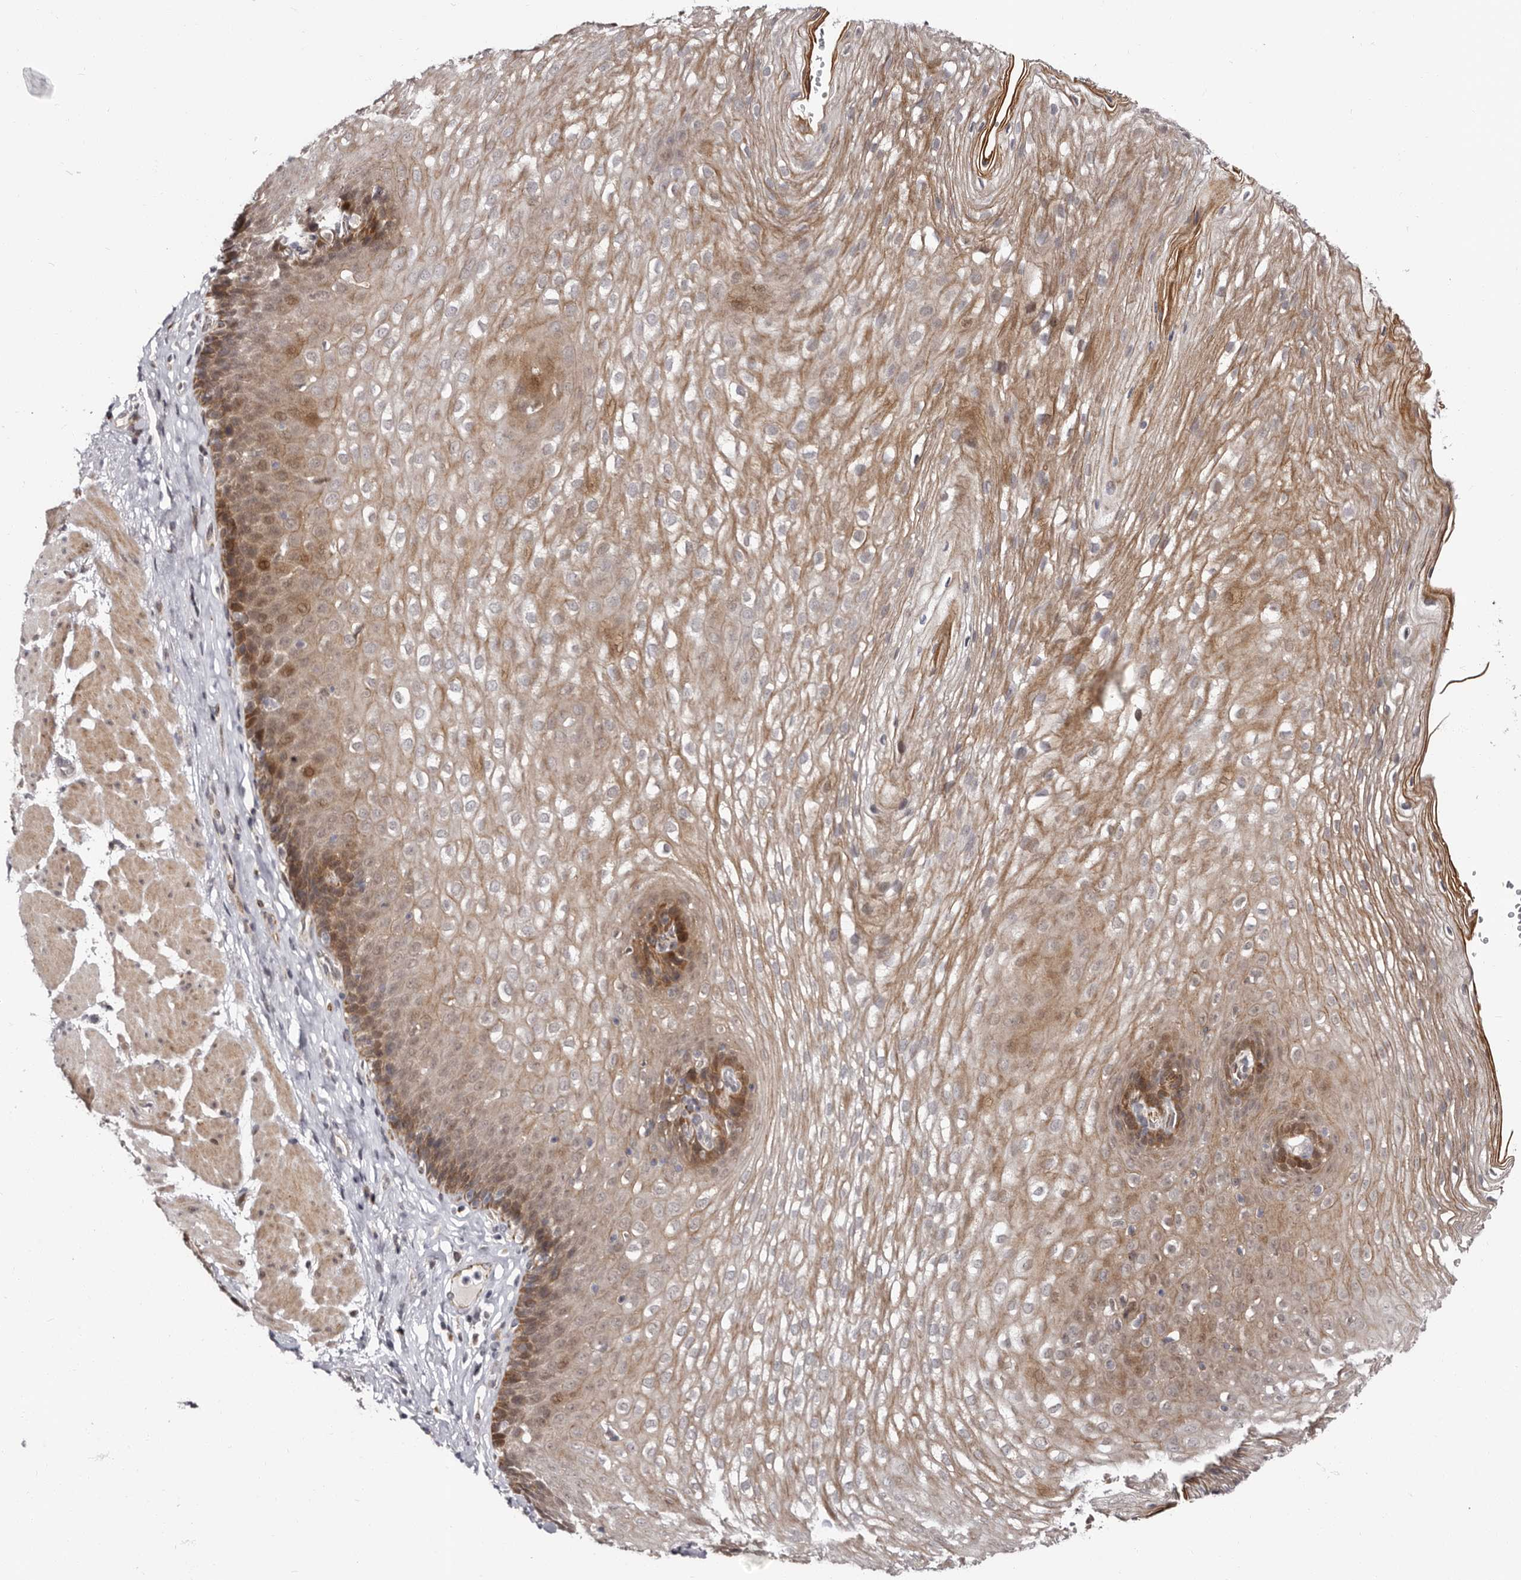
{"staining": {"intensity": "moderate", "quantity": ">75%", "location": "cytoplasmic/membranous,nuclear"}, "tissue": "esophagus", "cell_type": "Squamous epithelial cells", "image_type": "normal", "snomed": [{"axis": "morphology", "description": "Normal tissue, NOS"}, {"axis": "topography", "description": "Esophagus"}], "caption": "Protein analysis of unremarkable esophagus displays moderate cytoplasmic/membranous,nuclear expression in about >75% of squamous epithelial cells.", "gene": "PHF20L1", "patient": {"sex": "female", "age": 66}}